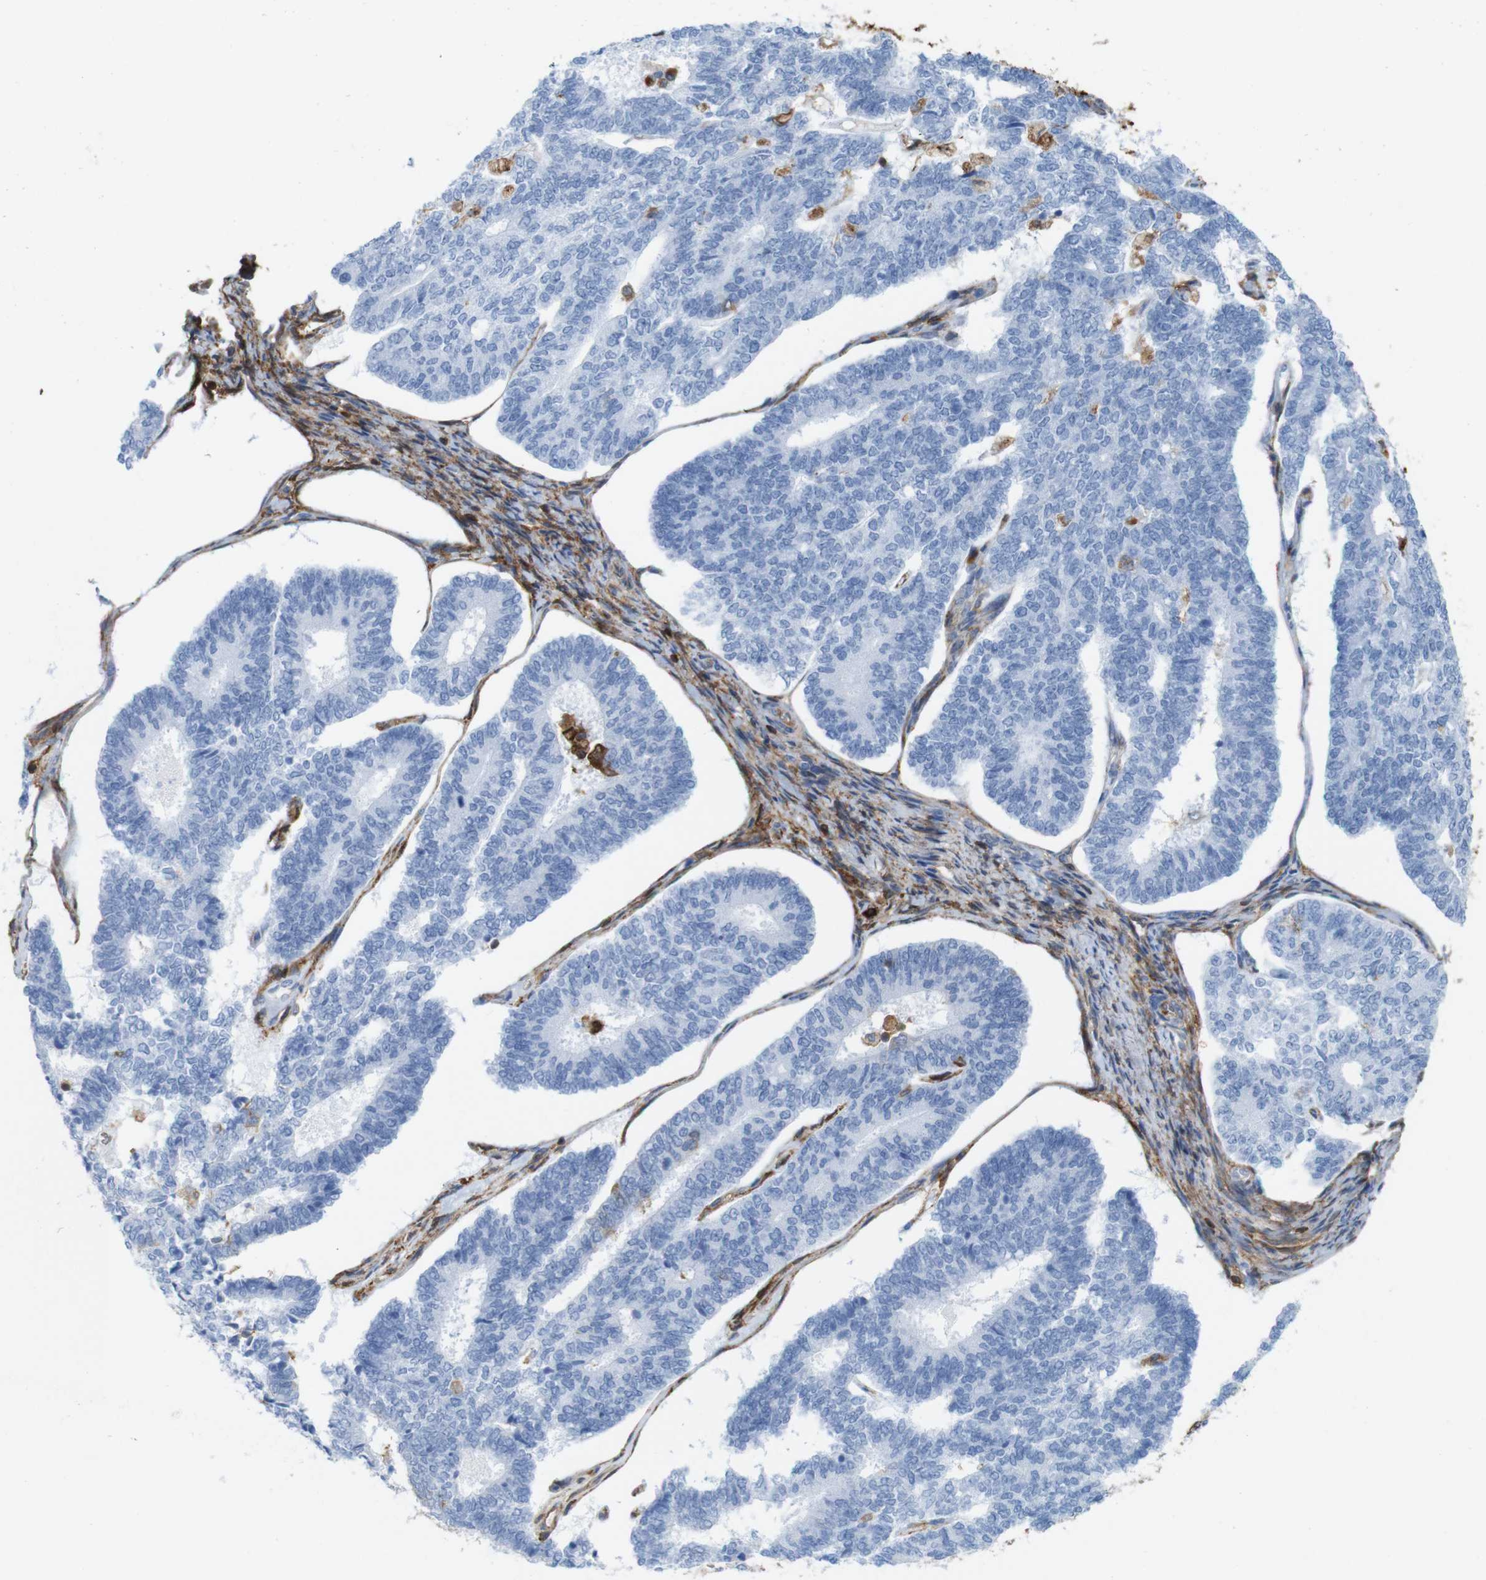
{"staining": {"intensity": "negative", "quantity": "none", "location": "none"}, "tissue": "endometrial cancer", "cell_type": "Tumor cells", "image_type": "cancer", "snomed": [{"axis": "morphology", "description": "Adenocarcinoma, NOS"}, {"axis": "topography", "description": "Endometrium"}], "caption": "High magnification brightfield microscopy of adenocarcinoma (endometrial) stained with DAB (3,3'-diaminobenzidine) (brown) and counterstained with hematoxylin (blue): tumor cells show no significant expression.", "gene": "ANXA1", "patient": {"sex": "female", "age": 70}}